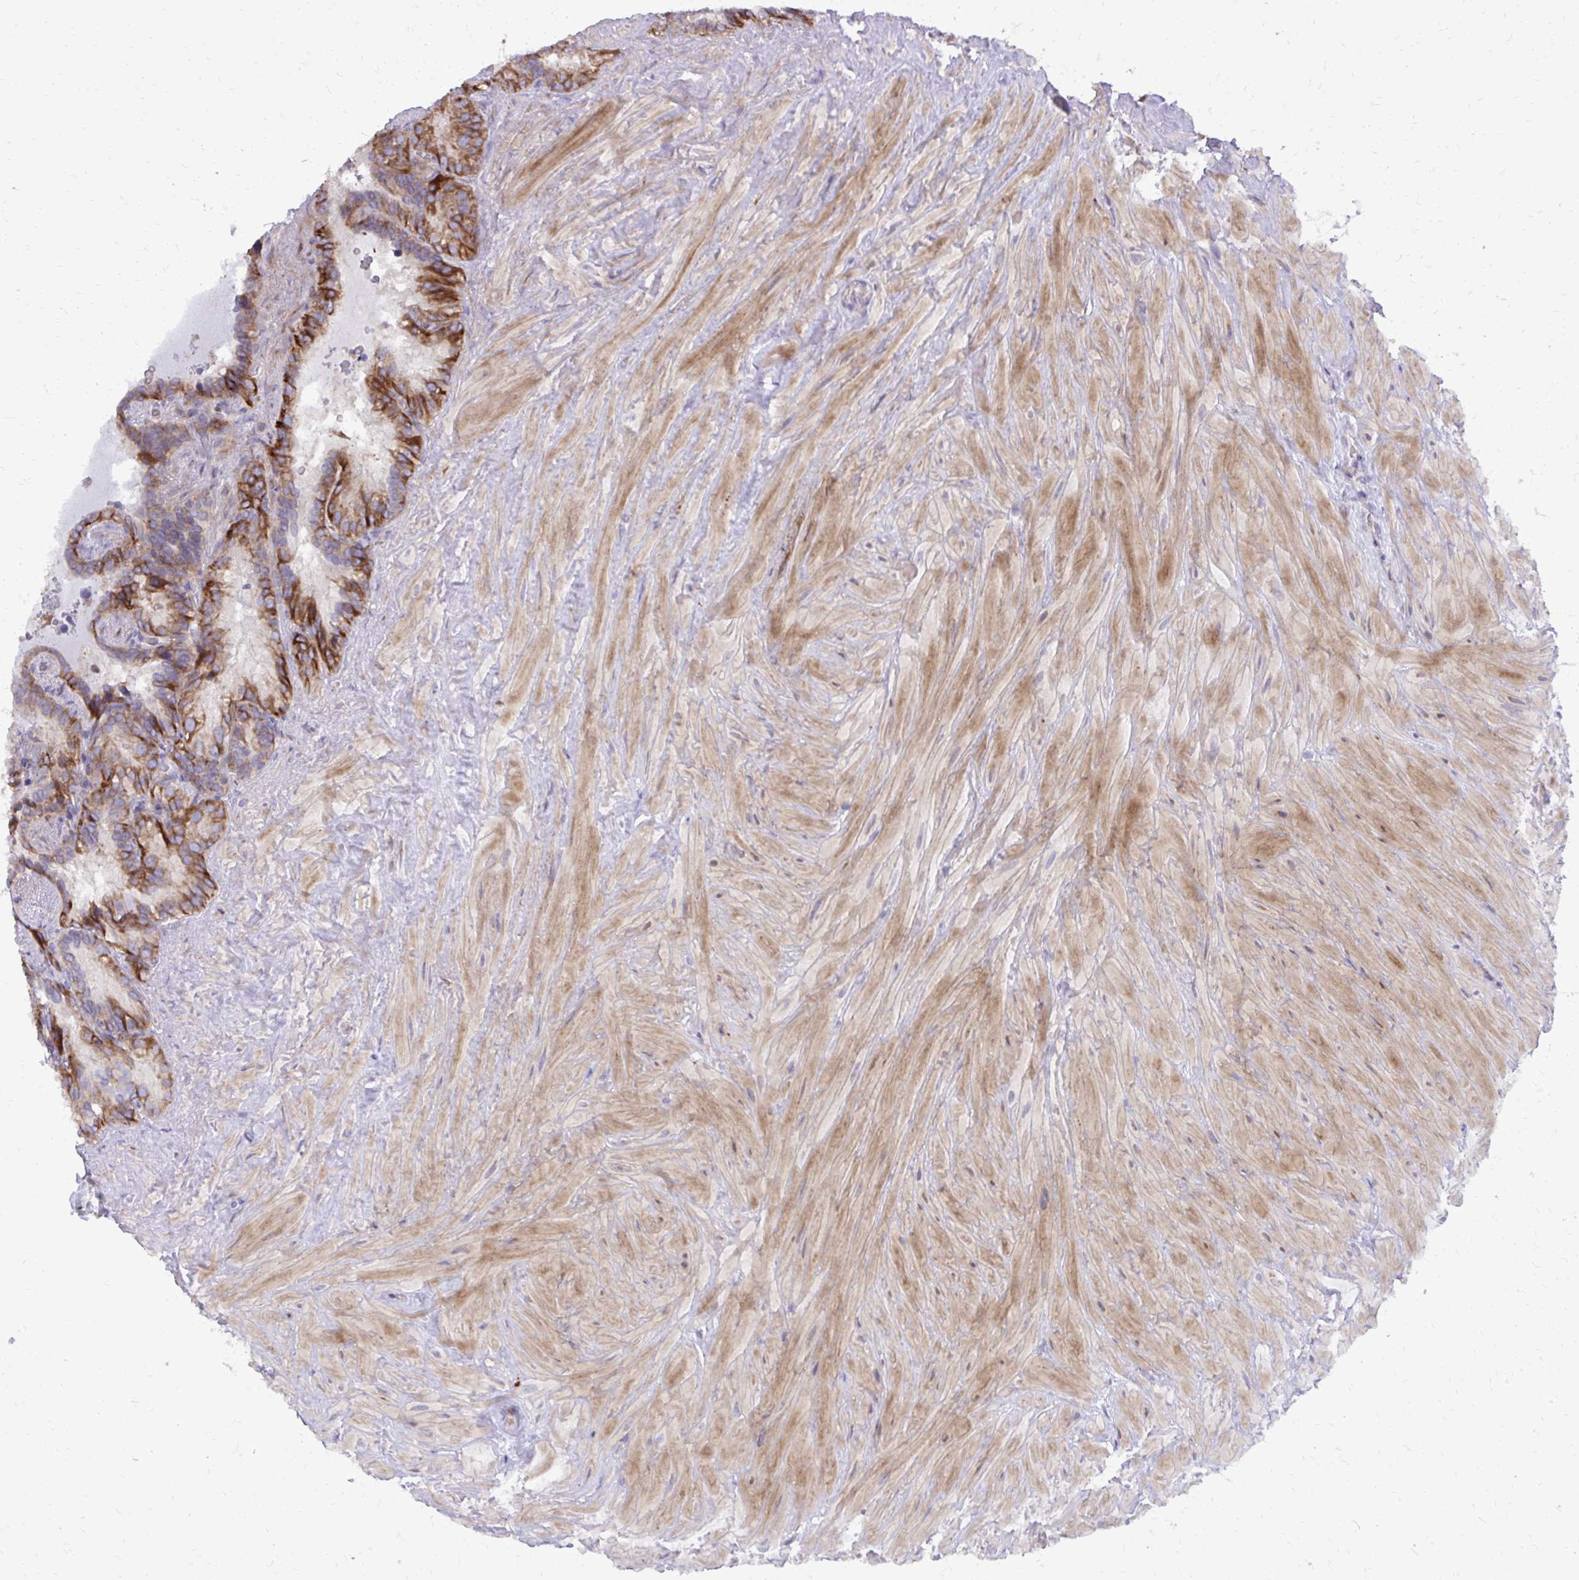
{"staining": {"intensity": "strong", "quantity": ">75%", "location": "cytoplasmic/membranous"}, "tissue": "seminal vesicle", "cell_type": "Glandular cells", "image_type": "normal", "snomed": [{"axis": "morphology", "description": "Normal tissue, NOS"}, {"axis": "topography", "description": "Seminal veicle"}], "caption": "A photomicrograph of seminal vesicle stained for a protein displays strong cytoplasmic/membranous brown staining in glandular cells. (Brightfield microscopy of DAB IHC at high magnification).", "gene": "ABCC3", "patient": {"sex": "male", "age": 60}}